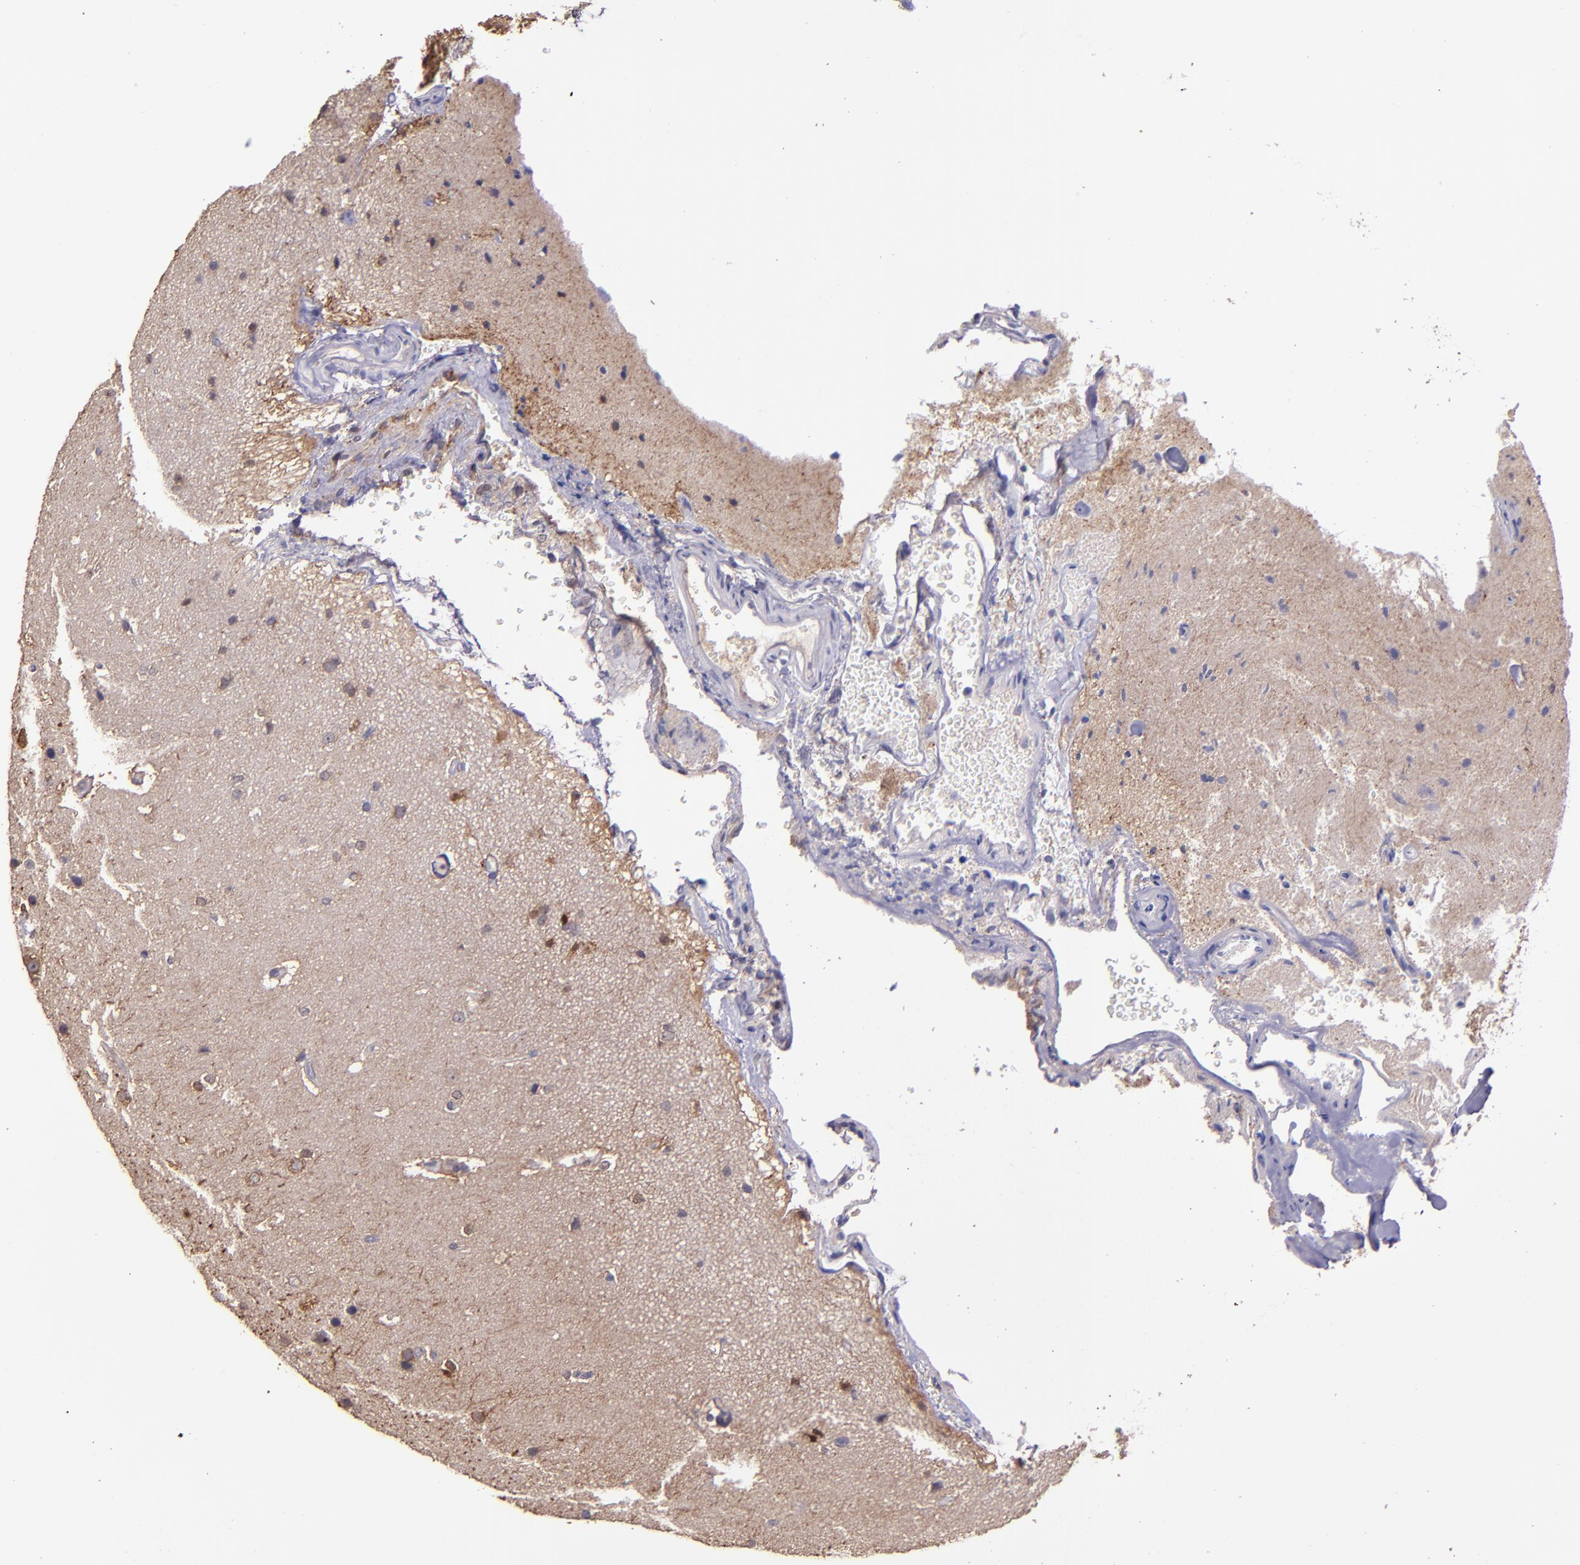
{"staining": {"intensity": "moderate", "quantity": ">75%", "location": "cytoplasmic/membranous"}, "tissue": "glioma", "cell_type": "Tumor cells", "image_type": "cancer", "snomed": [{"axis": "morphology", "description": "Glioma, malignant, Low grade"}, {"axis": "topography", "description": "Cerebral cortex"}], "caption": "Immunohistochemistry (IHC) (DAB) staining of glioma shows moderate cytoplasmic/membranous protein staining in approximately >75% of tumor cells. (DAB IHC, brown staining for protein, blue staining for nuclei).", "gene": "PAPPA", "patient": {"sex": "female", "age": 47}}